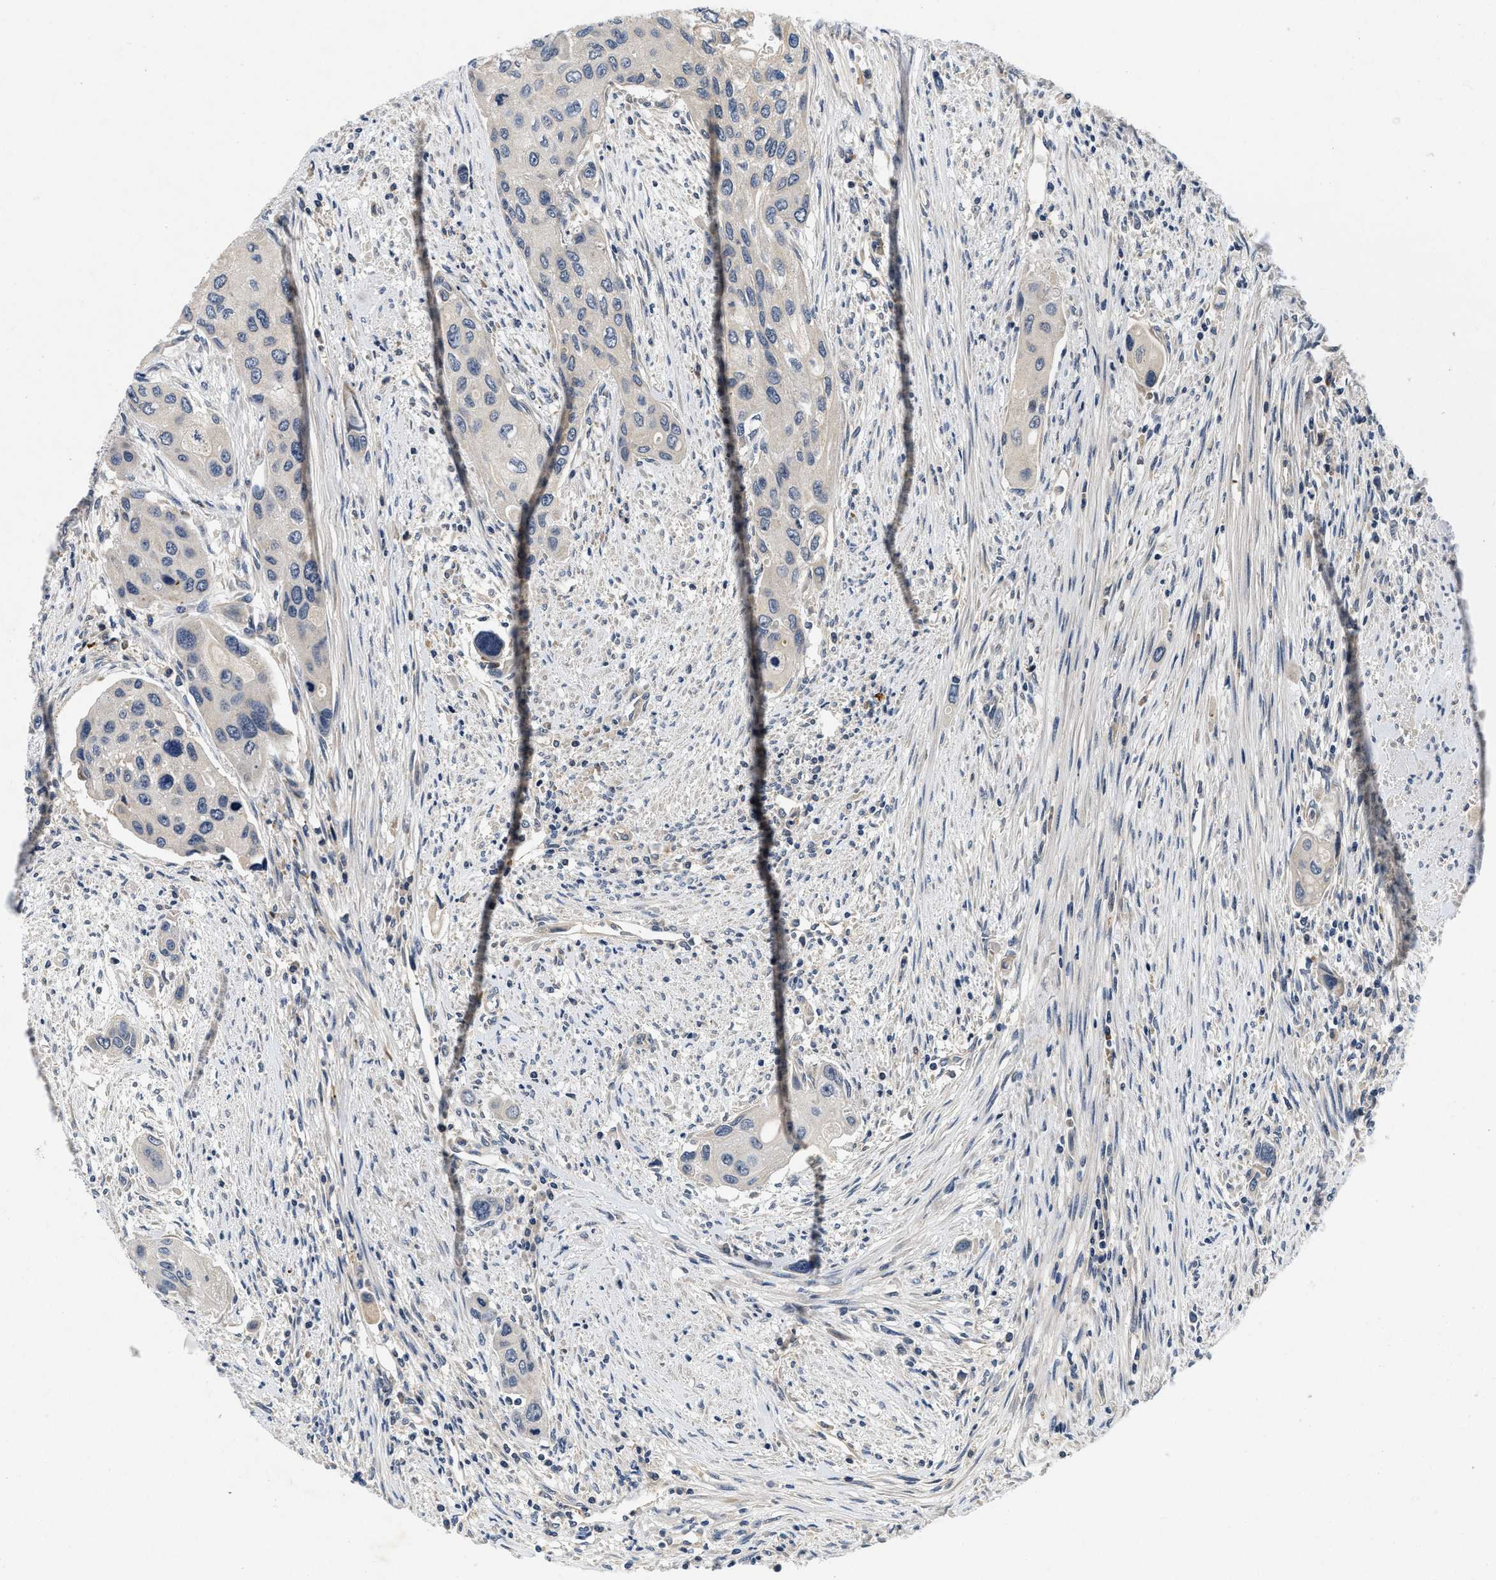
{"staining": {"intensity": "negative", "quantity": "none", "location": "none"}, "tissue": "urothelial cancer", "cell_type": "Tumor cells", "image_type": "cancer", "snomed": [{"axis": "morphology", "description": "Urothelial carcinoma, High grade"}, {"axis": "topography", "description": "Urinary bladder"}], "caption": "Immunohistochemistry (IHC) photomicrograph of human urothelial cancer stained for a protein (brown), which shows no expression in tumor cells.", "gene": "PDP1", "patient": {"sex": "female", "age": 56}}